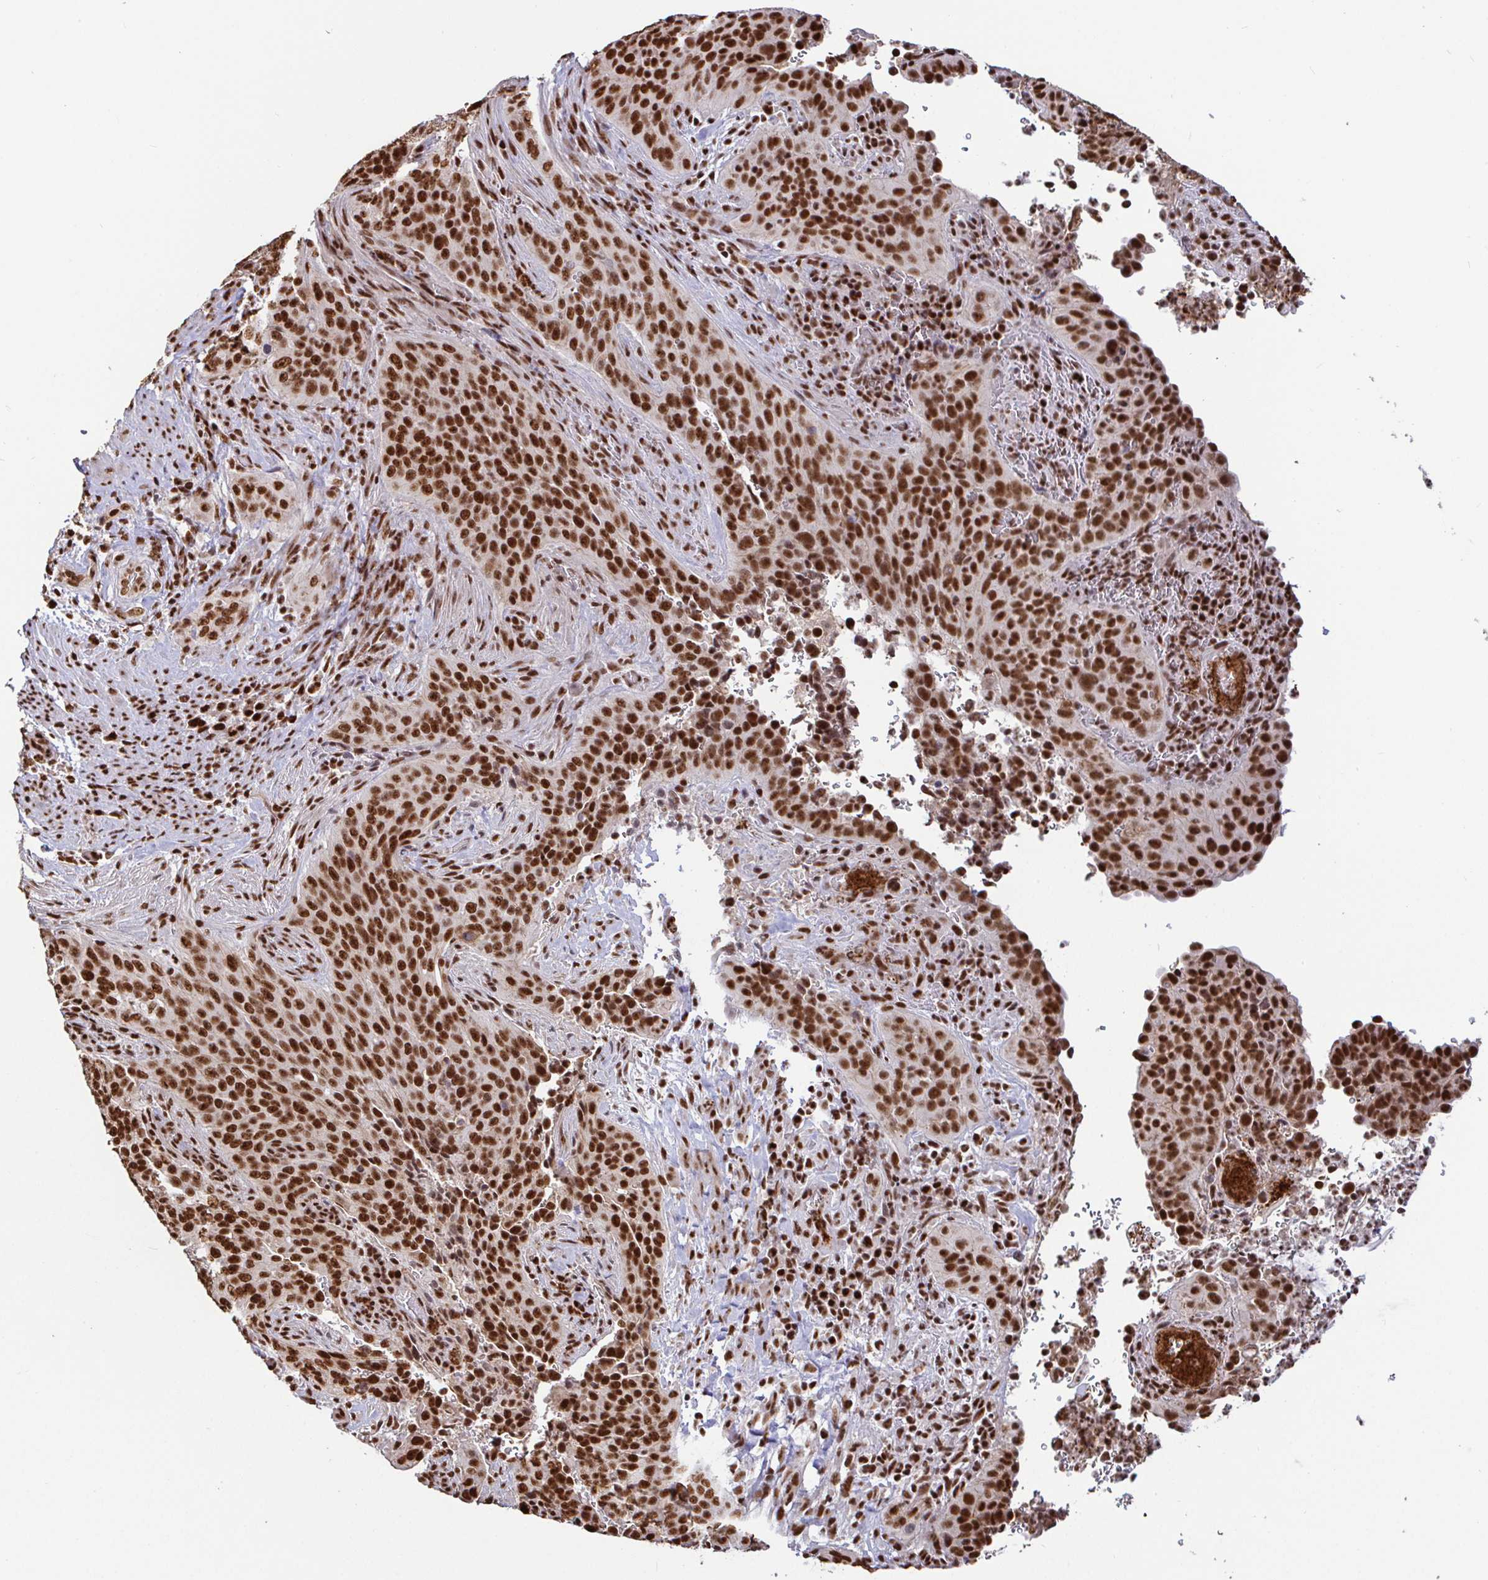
{"staining": {"intensity": "strong", "quantity": ">75%", "location": "nuclear"}, "tissue": "cervical cancer", "cell_type": "Tumor cells", "image_type": "cancer", "snomed": [{"axis": "morphology", "description": "Squamous cell carcinoma, NOS"}, {"axis": "topography", "description": "Cervix"}], "caption": "Protein expression by immunohistochemistry (IHC) reveals strong nuclear staining in about >75% of tumor cells in squamous cell carcinoma (cervical).", "gene": "SP3", "patient": {"sex": "female", "age": 38}}